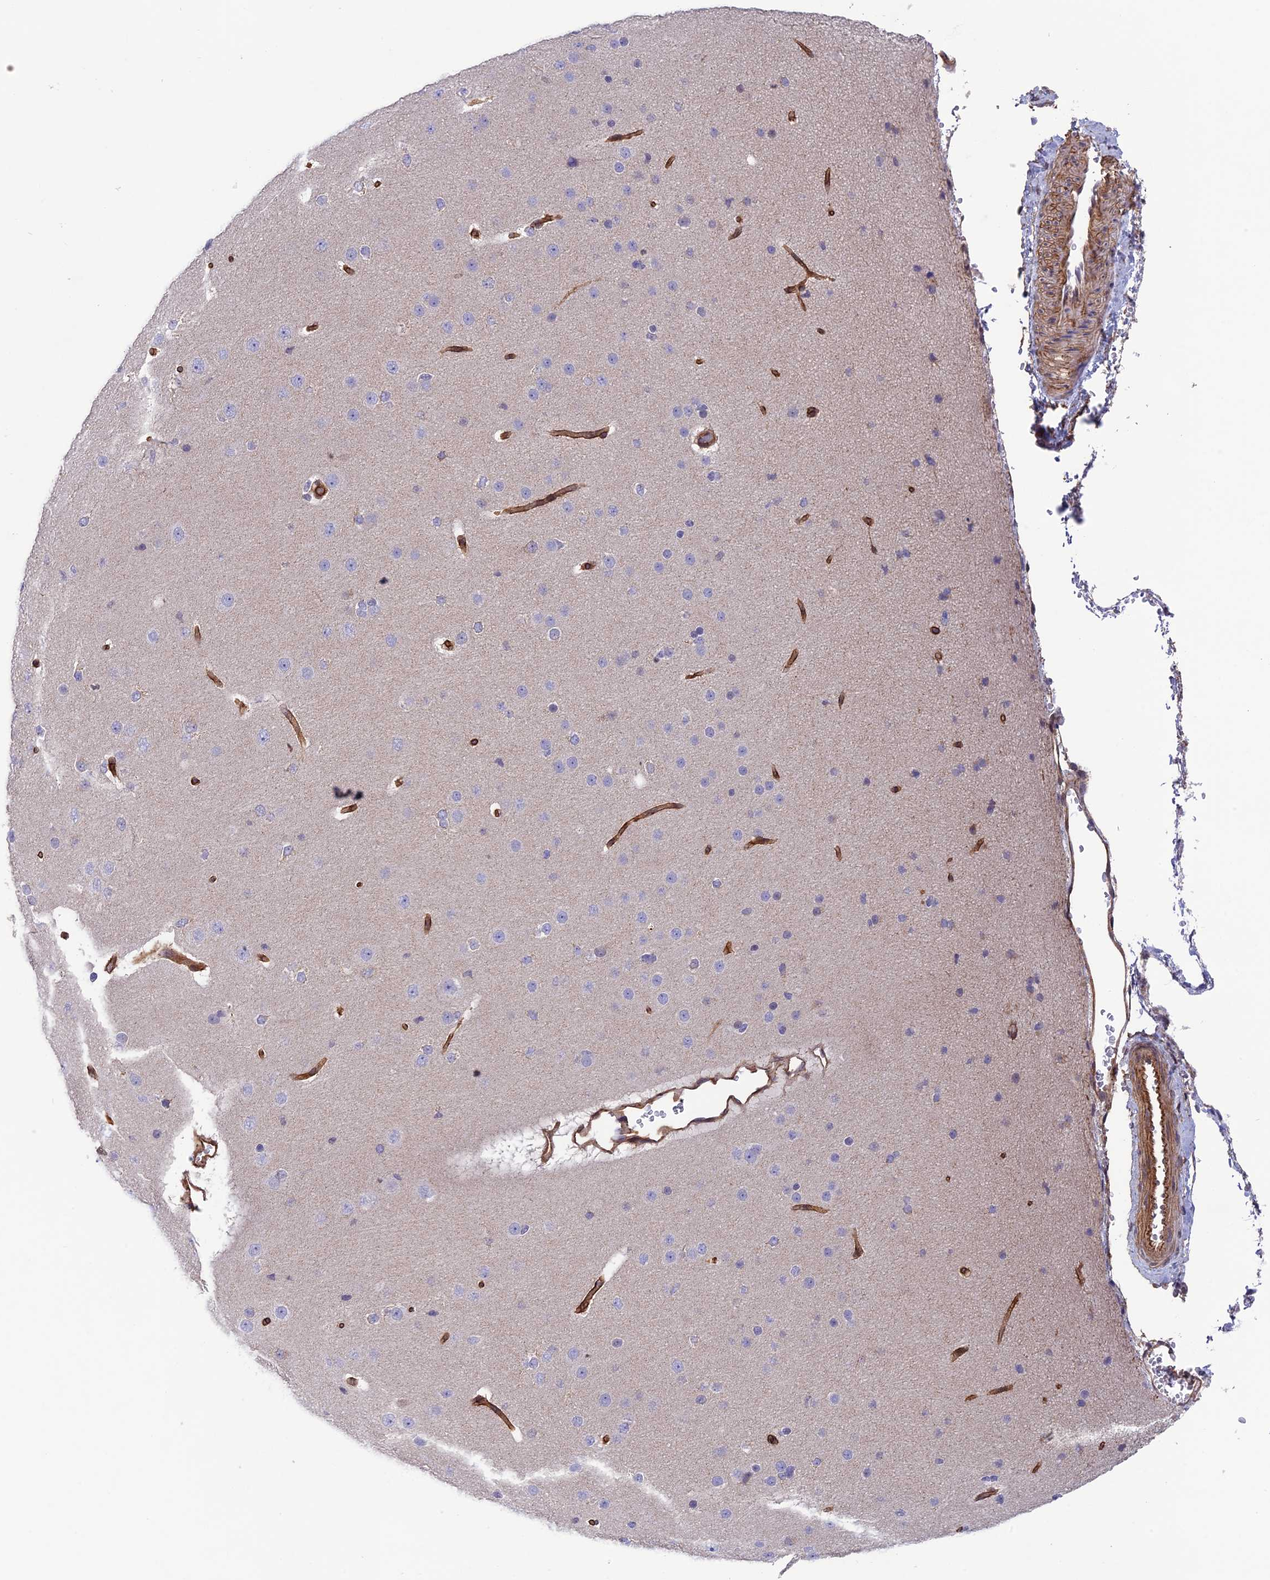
{"staining": {"intensity": "strong", "quantity": ">75%", "location": "cytoplasmic/membranous"}, "tissue": "cerebral cortex", "cell_type": "Endothelial cells", "image_type": "normal", "snomed": [{"axis": "morphology", "description": "Normal tissue, NOS"}, {"axis": "morphology", "description": "Developmental malformation"}, {"axis": "topography", "description": "Cerebral cortex"}], "caption": "Immunohistochemistry (IHC) photomicrograph of benign cerebral cortex: cerebral cortex stained using immunohistochemistry (IHC) exhibits high levels of strong protein expression localized specifically in the cytoplasmic/membranous of endothelial cells, appearing as a cytoplasmic/membranous brown color.", "gene": "TNS1", "patient": {"sex": "female", "age": 30}}